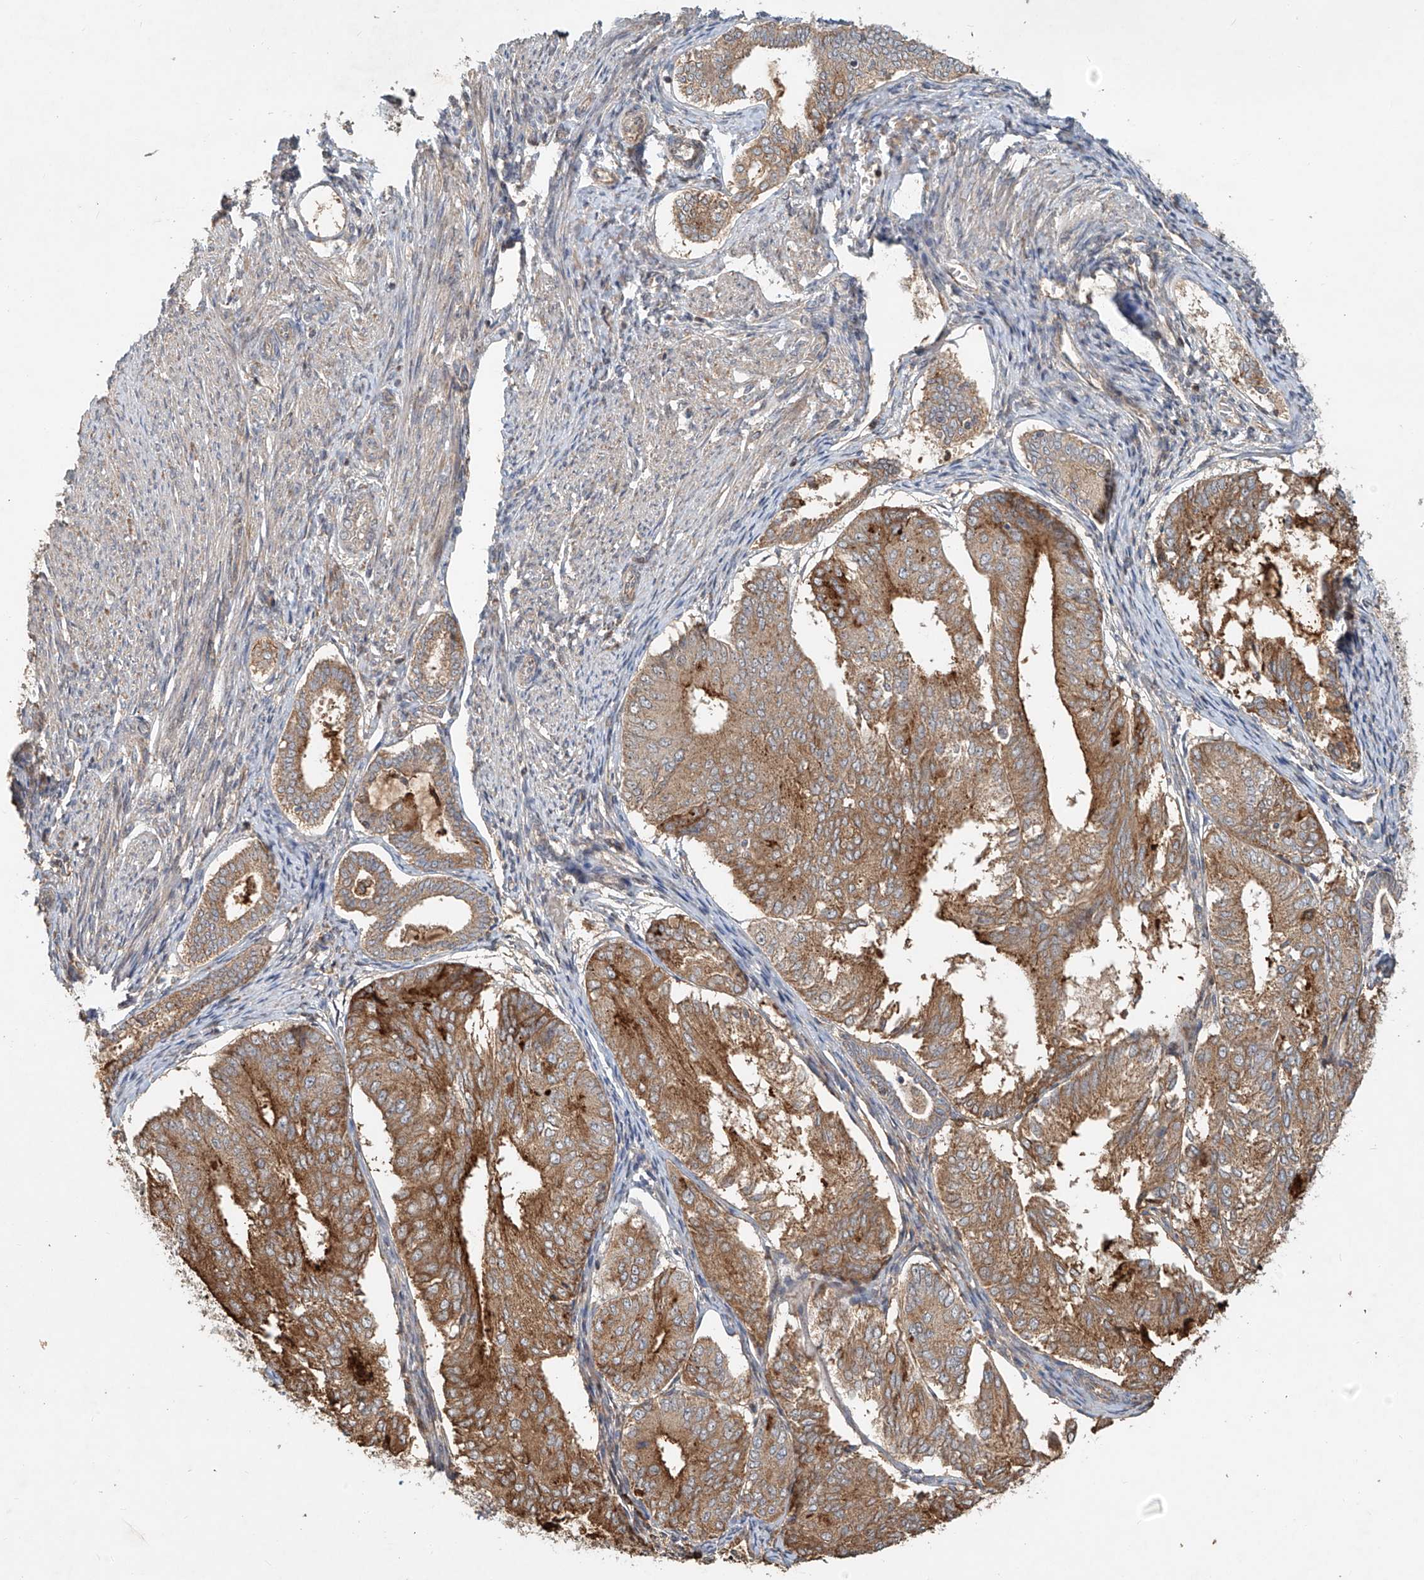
{"staining": {"intensity": "moderate", "quantity": ">75%", "location": "cytoplasmic/membranous"}, "tissue": "endometrial cancer", "cell_type": "Tumor cells", "image_type": "cancer", "snomed": [{"axis": "morphology", "description": "Adenocarcinoma, NOS"}, {"axis": "topography", "description": "Endometrium"}], "caption": "The image reveals staining of endometrial adenocarcinoma, revealing moderate cytoplasmic/membranous protein staining (brown color) within tumor cells.", "gene": "TMEM61", "patient": {"sex": "female", "age": 81}}